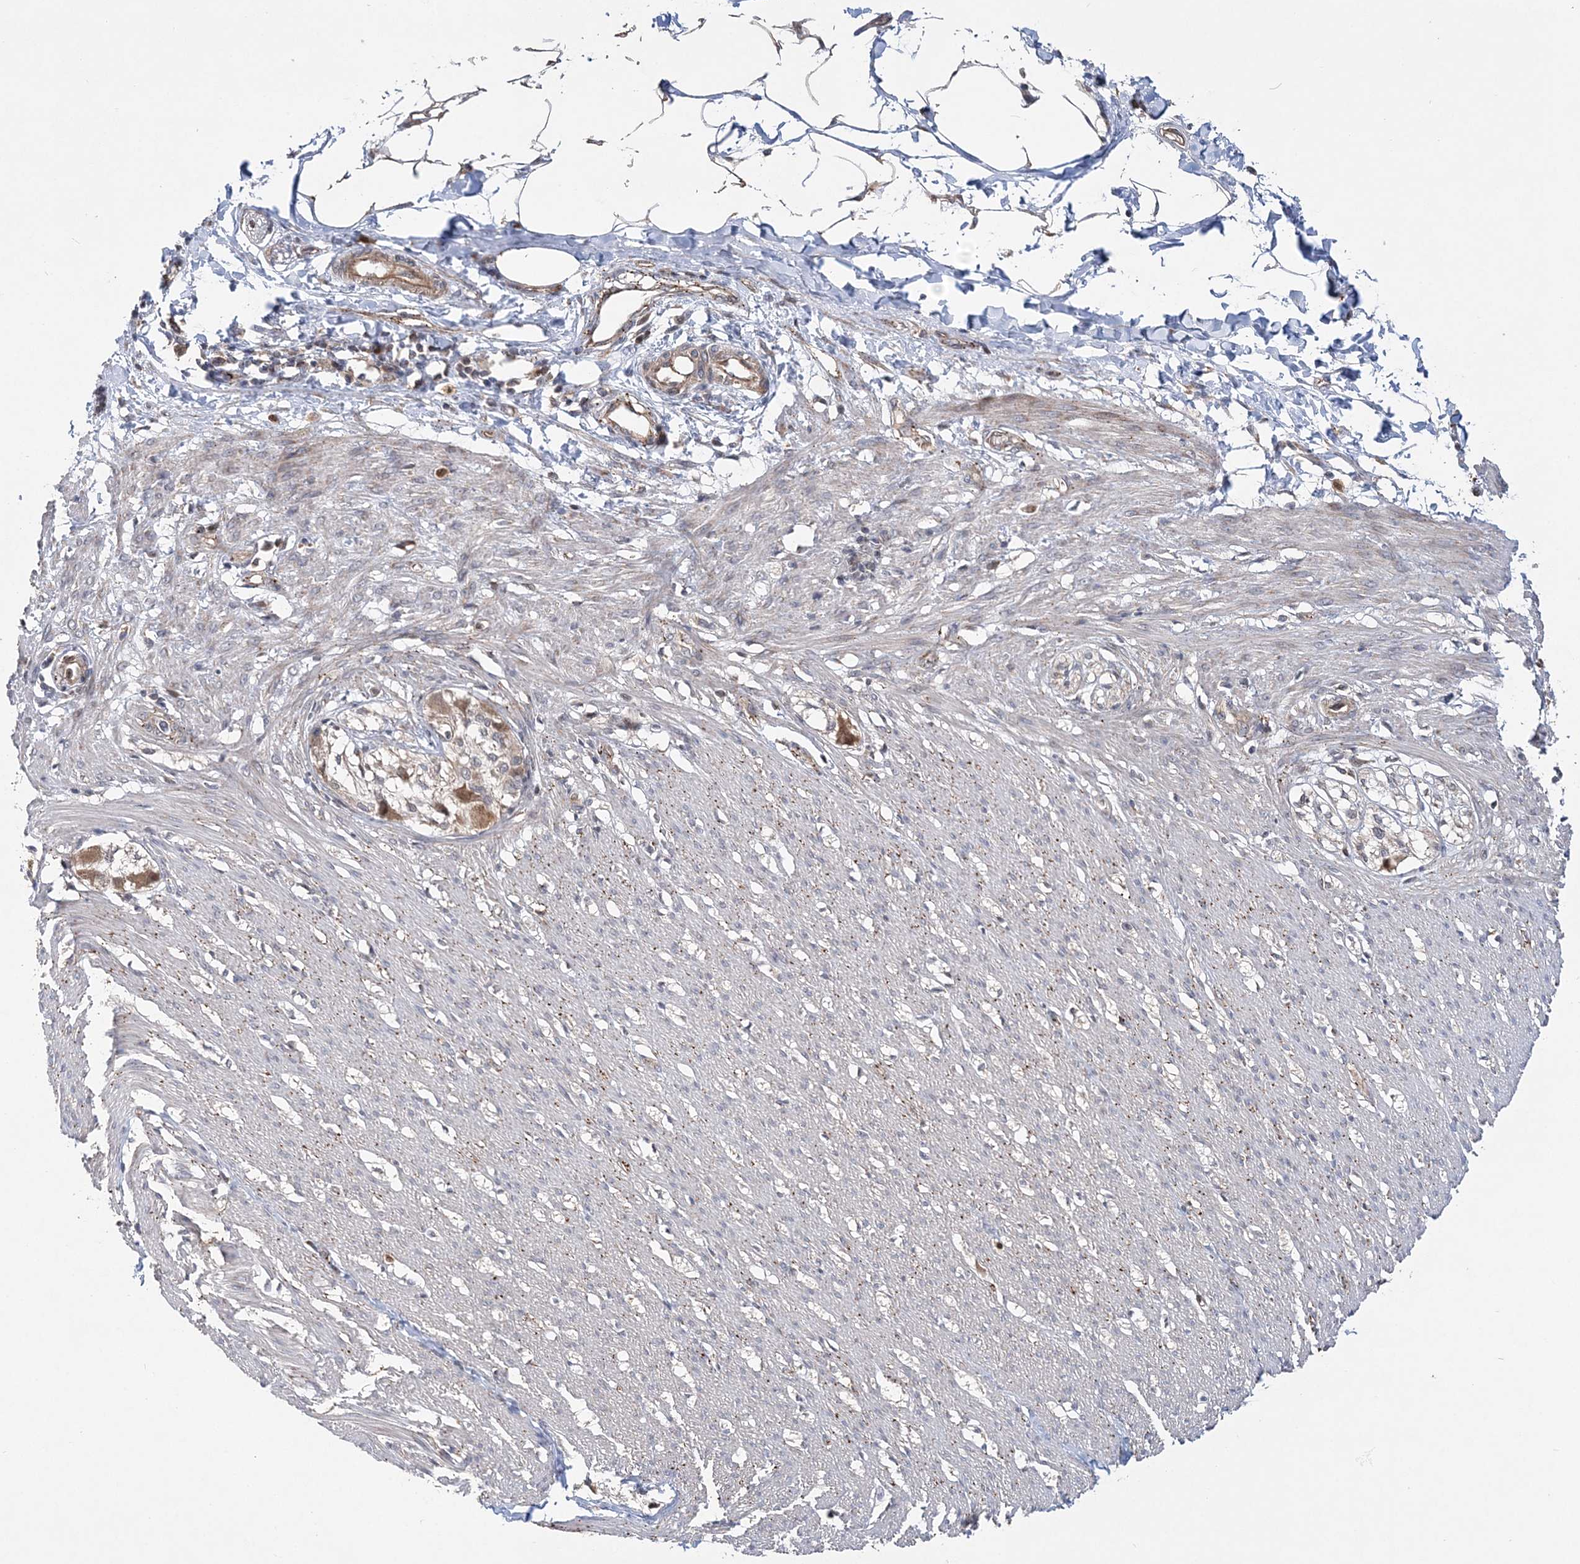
{"staining": {"intensity": "negative", "quantity": "none", "location": "none"}, "tissue": "smooth muscle", "cell_type": "Smooth muscle cells", "image_type": "normal", "snomed": [{"axis": "morphology", "description": "Normal tissue, NOS"}, {"axis": "morphology", "description": "Adenocarcinoma, NOS"}, {"axis": "topography", "description": "Smooth muscle"}, {"axis": "topography", "description": "Colon"}], "caption": "DAB (3,3'-diaminobenzidine) immunohistochemical staining of benign human smooth muscle reveals no significant positivity in smooth muscle cells.", "gene": "KIF4A", "patient": {"sex": "male", "age": 14}}